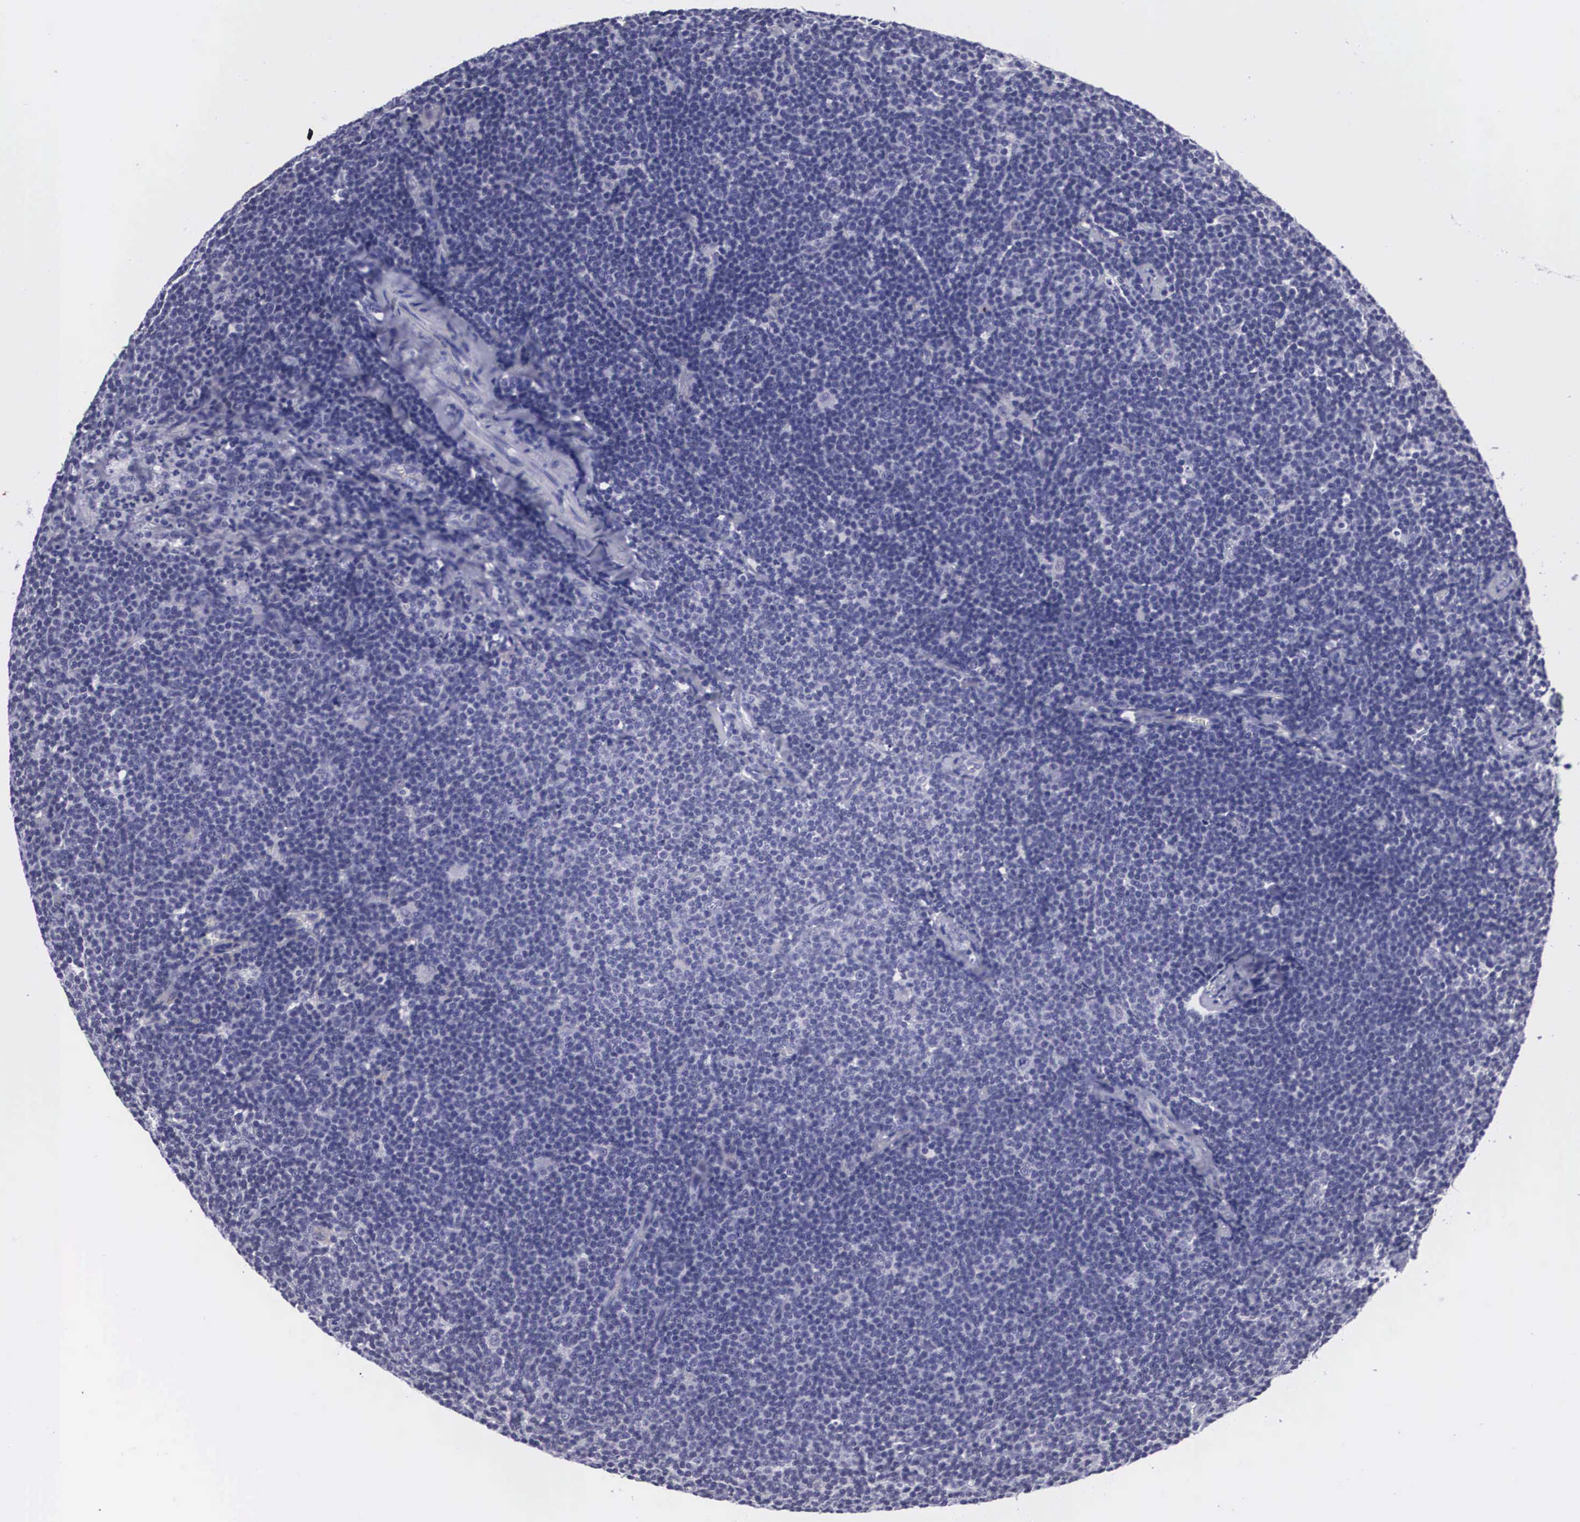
{"staining": {"intensity": "negative", "quantity": "none", "location": "none"}, "tissue": "lymphoma", "cell_type": "Tumor cells", "image_type": "cancer", "snomed": [{"axis": "morphology", "description": "Malignant lymphoma, non-Hodgkin's type, Low grade"}, {"axis": "topography", "description": "Lymph node"}], "caption": "Immunohistochemistry (IHC) of human malignant lymphoma, non-Hodgkin's type (low-grade) exhibits no positivity in tumor cells.", "gene": "C22orf31", "patient": {"sex": "male", "age": 65}}